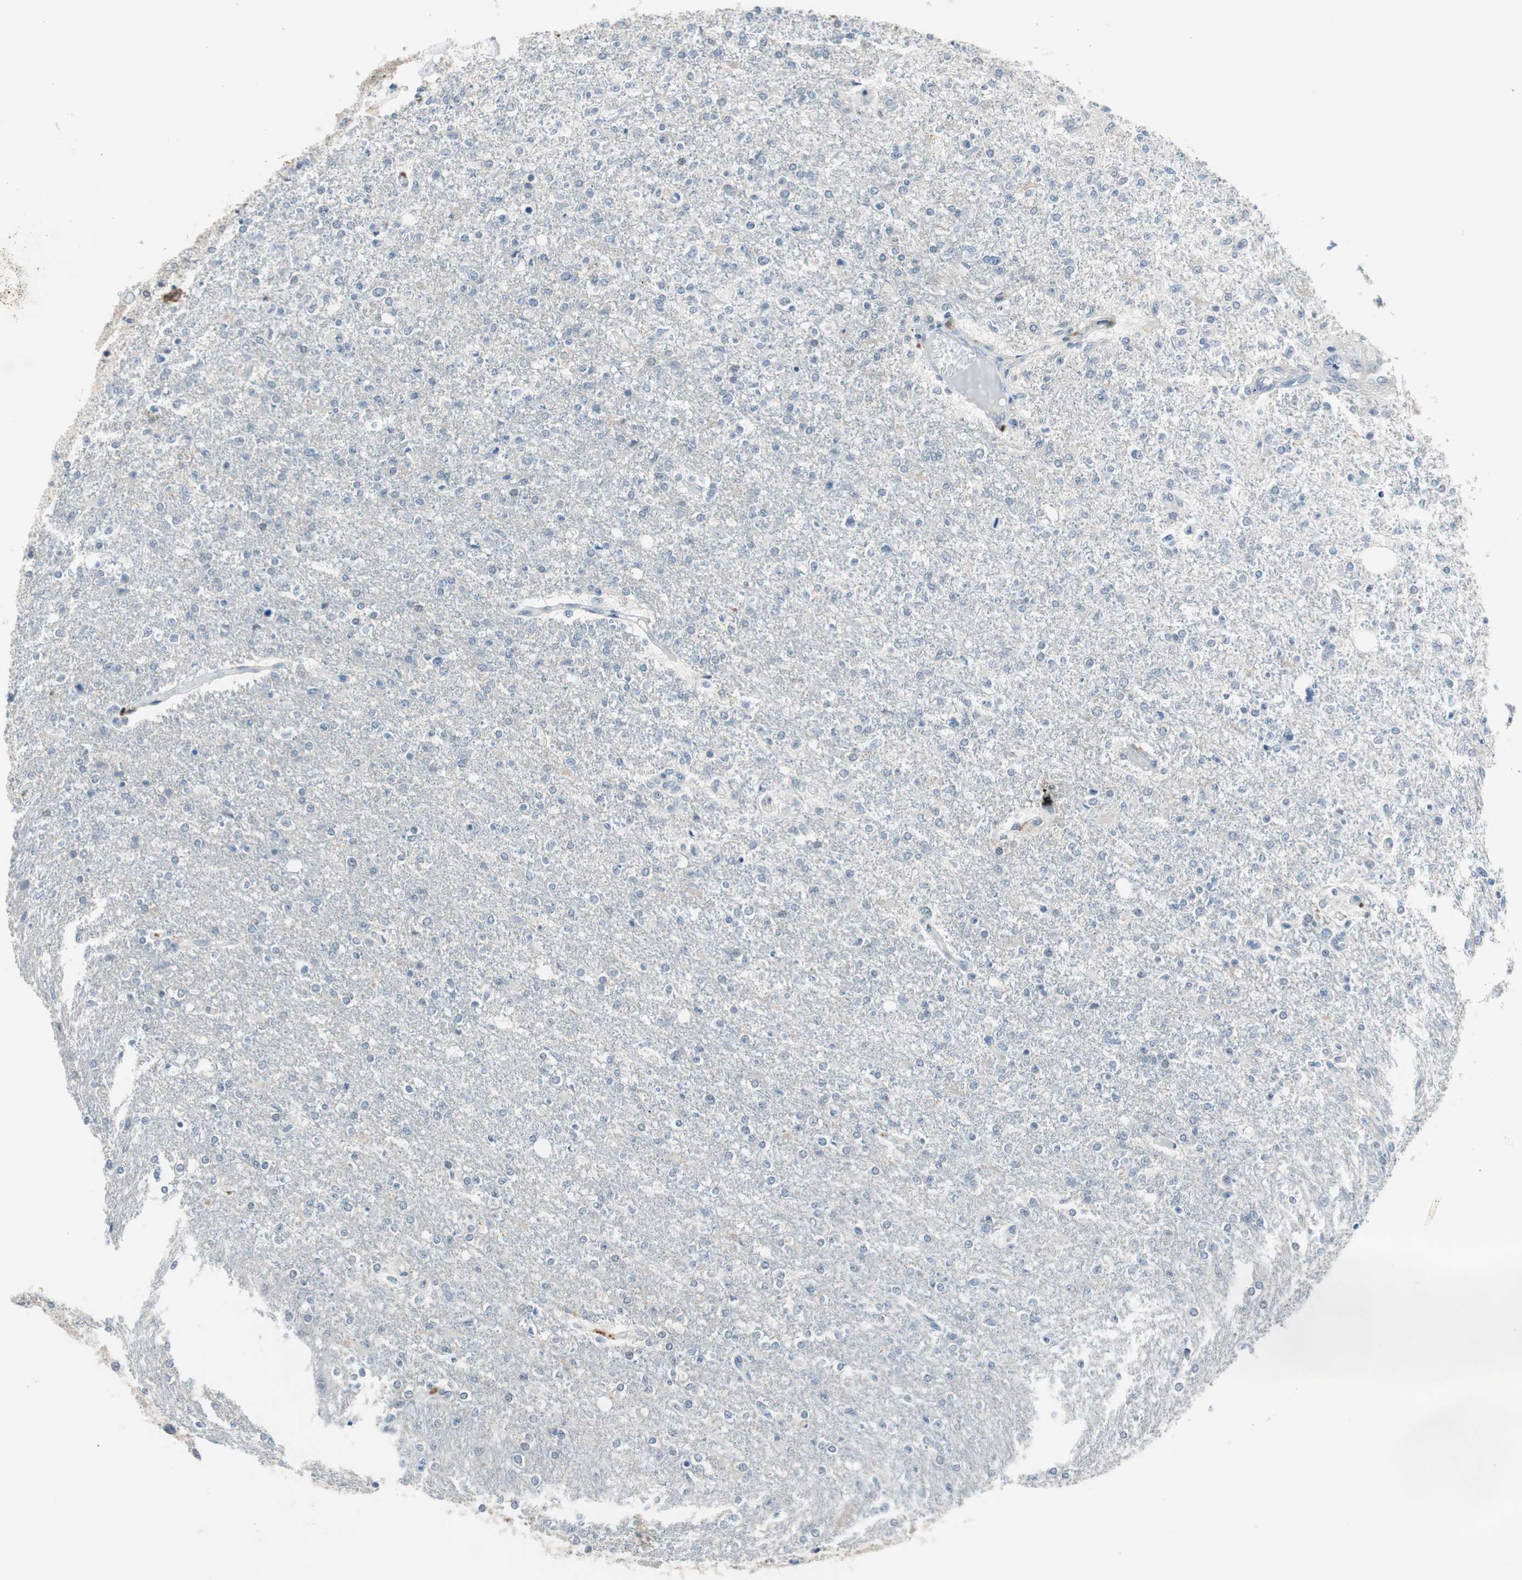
{"staining": {"intensity": "negative", "quantity": "none", "location": "none"}, "tissue": "glioma", "cell_type": "Tumor cells", "image_type": "cancer", "snomed": [{"axis": "morphology", "description": "Glioma, malignant, High grade"}, {"axis": "topography", "description": "Cerebral cortex"}], "caption": "High power microscopy photomicrograph of an immunohistochemistry (IHC) photomicrograph of glioma, revealing no significant positivity in tumor cells.", "gene": "GRHL1", "patient": {"sex": "male", "age": 76}}